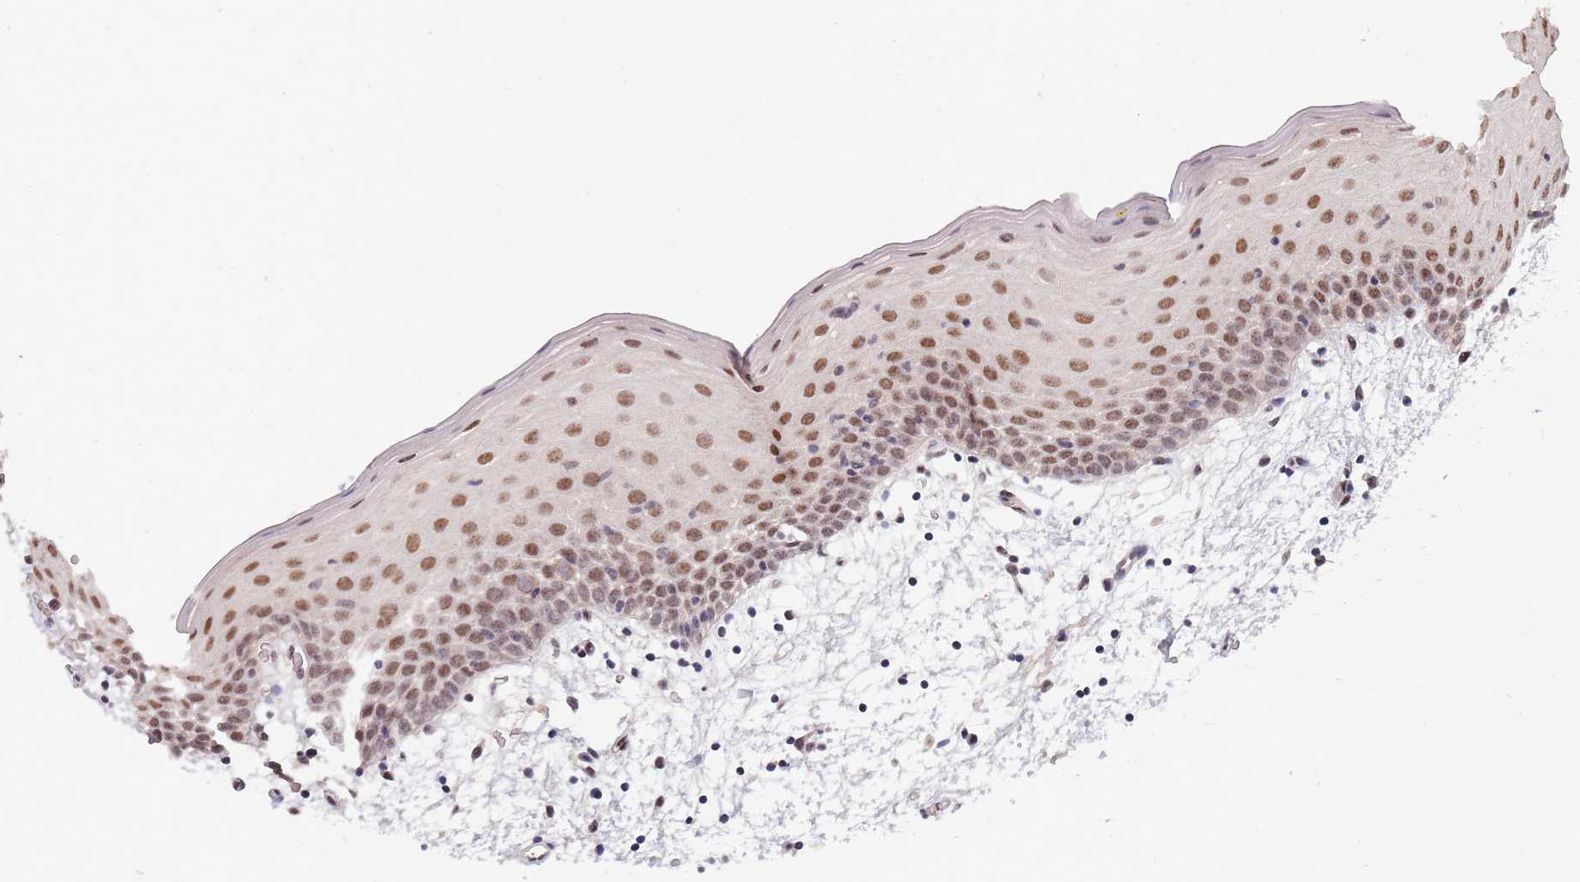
{"staining": {"intensity": "moderate", "quantity": ">75%", "location": "nuclear"}, "tissue": "oral mucosa", "cell_type": "Squamous epithelial cells", "image_type": "normal", "snomed": [{"axis": "morphology", "description": "Normal tissue, NOS"}, {"axis": "topography", "description": "Skeletal muscle"}, {"axis": "topography", "description": "Oral tissue"}, {"axis": "topography", "description": "Salivary gland"}, {"axis": "topography", "description": "Peripheral nerve tissue"}], "caption": "A brown stain shows moderate nuclear expression of a protein in squamous epithelial cells of unremarkable oral mucosa.", "gene": "CIZ1", "patient": {"sex": "male", "age": 54}}